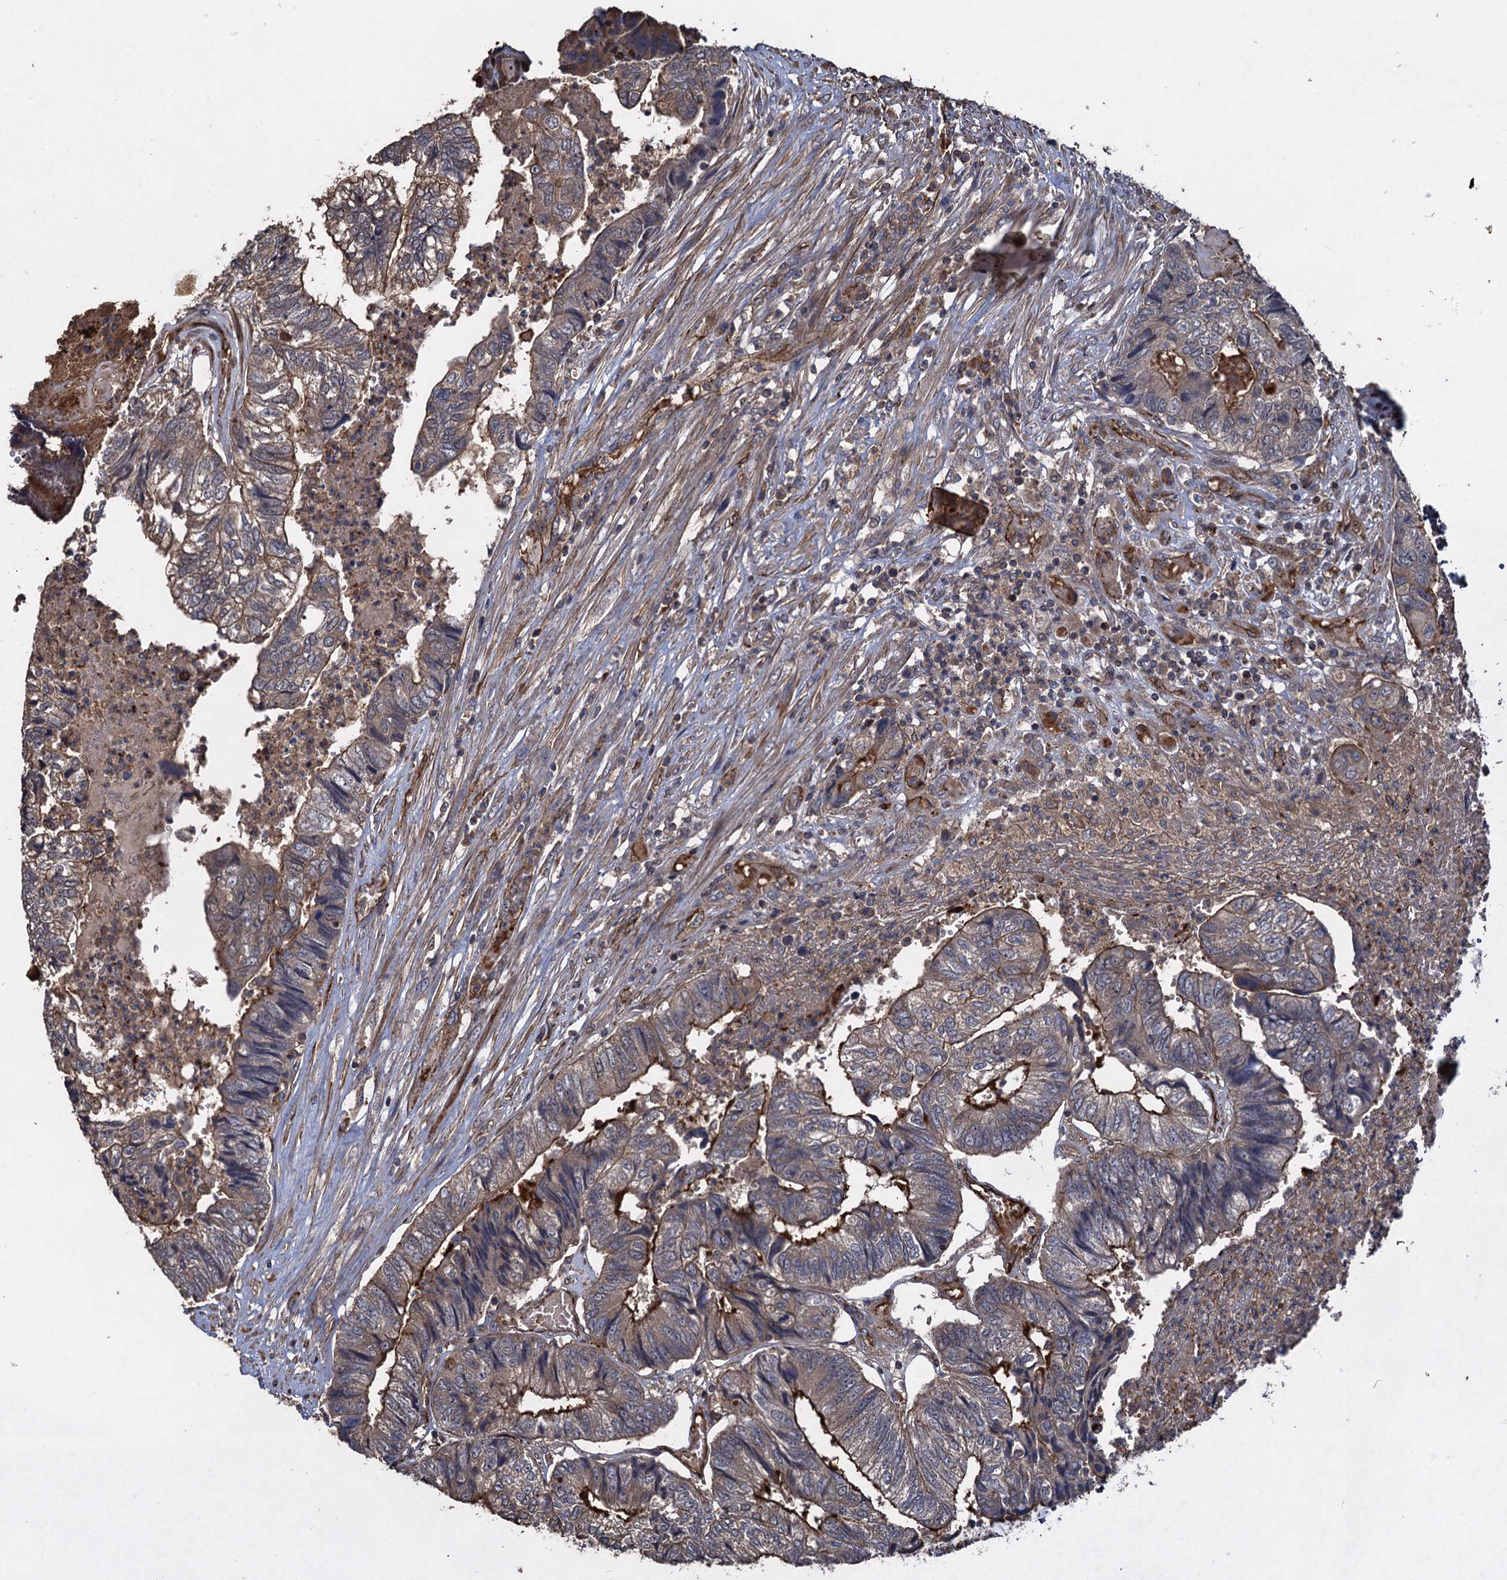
{"staining": {"intensity": "strong", "quantity": "25%-75%", "location": "cytoplasmic/membranous"}, "tissue": "colorectal cancer", "cell_type": "Tumor cells", "image_type": "cancer", "snomed": [{"axis": "morphology", "description": "Adenocarcinoma, NOS"}, {"axis": "topography", "description": "Colon"}], "caption": "Strong cytoplasmic/membranous positivity for a protein is appreciated in about 25%-75% of tumor cells of adenocarcinoma (colorectal) using immunohistochemistry.", "gene": "TXNDC11", "patient": {"sex": "female", "age": 67}}